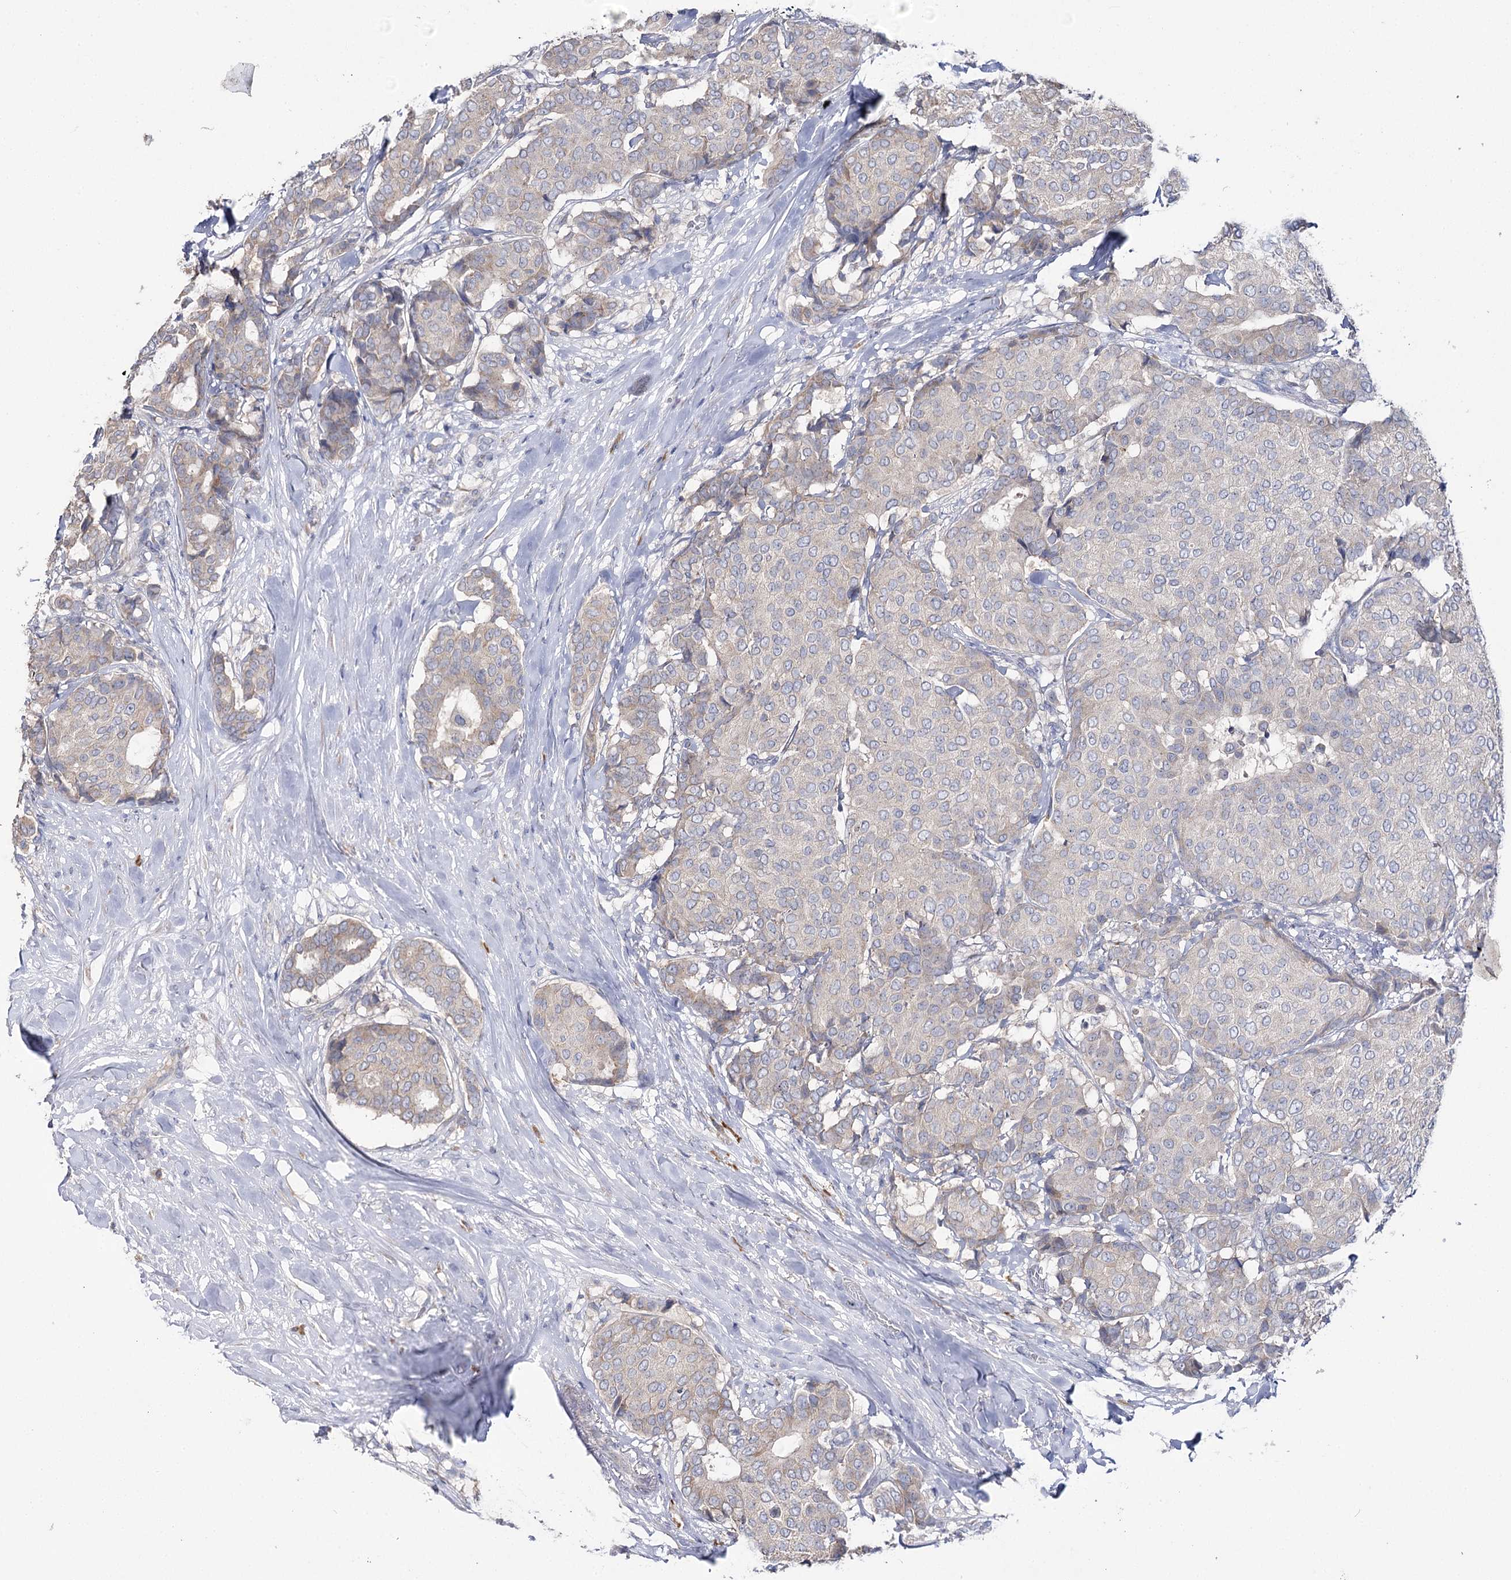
{"staining": {"intensity": "negative", "quantity": "none", "location": "none"}, "tissue": "breast cancer", "cell_type": "Tumor cells", "image_type": "cancer", "snomed": [{"axis": "morphology", "description": "Duct carcinoma"}, {"axis": "topography", "description": "Breast"}], "caption": "An immunohistochemistry histopathology image of breast cancer (intraductal carcinoma) is shown. There is no staining in tumor cells of breast cancer (intraductal carcinoma). (DAB (3,3'-diaminobenzidine) immunohistochemistry visualized using brightfield microscopy, high magnification).", "gene": "IL1RAP", "patient": {"sex": "female", "age": 75}}